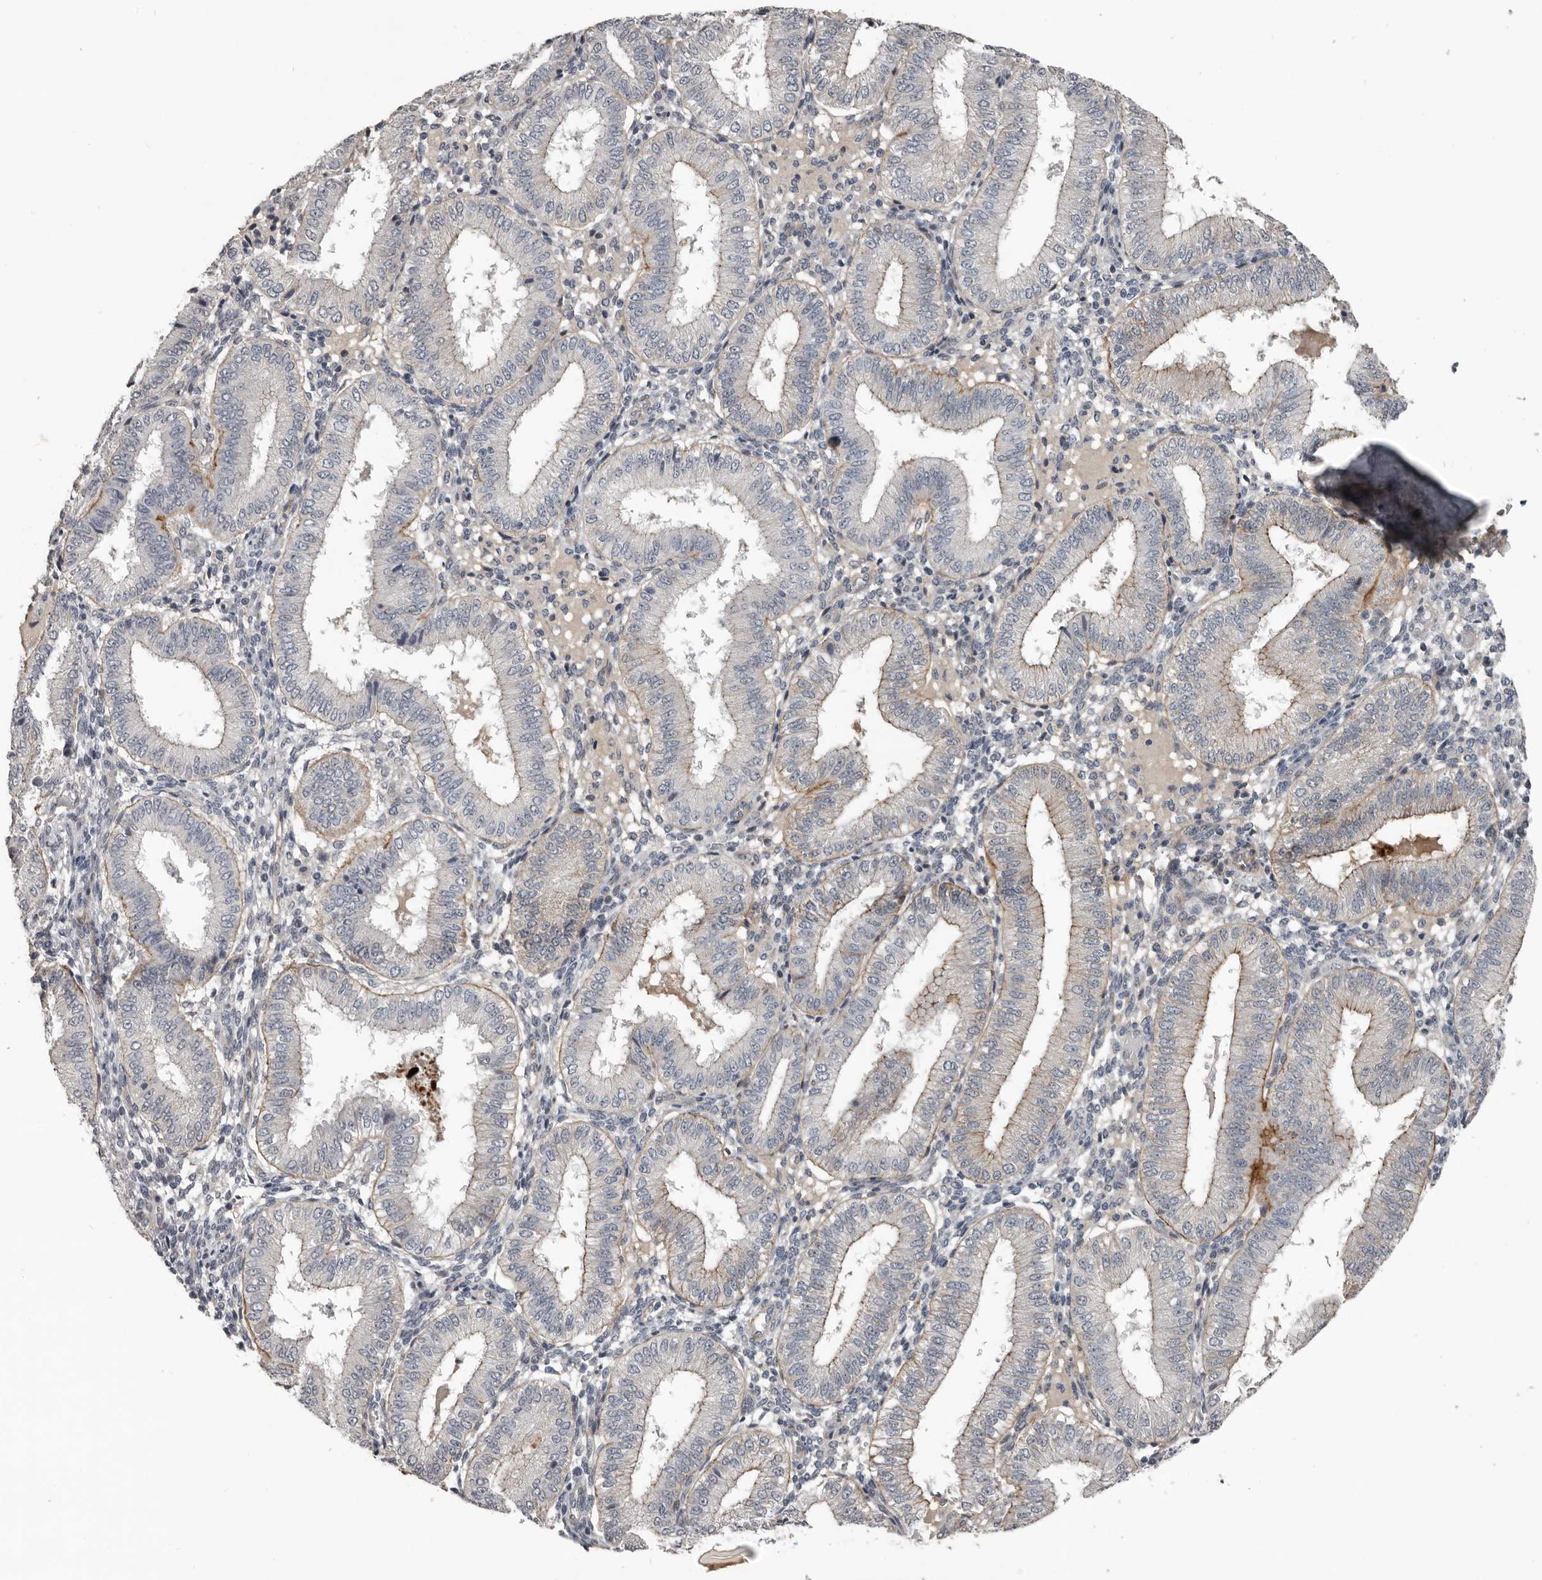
{"staining": {"intensity": "negative", "quantity": "none", "location": "none"}, "tissue": "endometrium", "cell_type": "Cells in endometrial stroma", "image_type": "normal", "snomed": [{"axis": "morphology", "description": "Normal tissue, NOS"}, {"axis": "topography", "description": "Endometrium"}], "caption": "A histopathology image of endometrium stained for a protein demonstrates no brown staining in cells in endometrial stroma. The staining was performed using DAB to visualize the protein expression in brown, while the nuclei were stained in blue with hematoxylin (Magnification: 20x).", "gene": "C1orf216", "patient": {"sex": "female", "age": 39}}